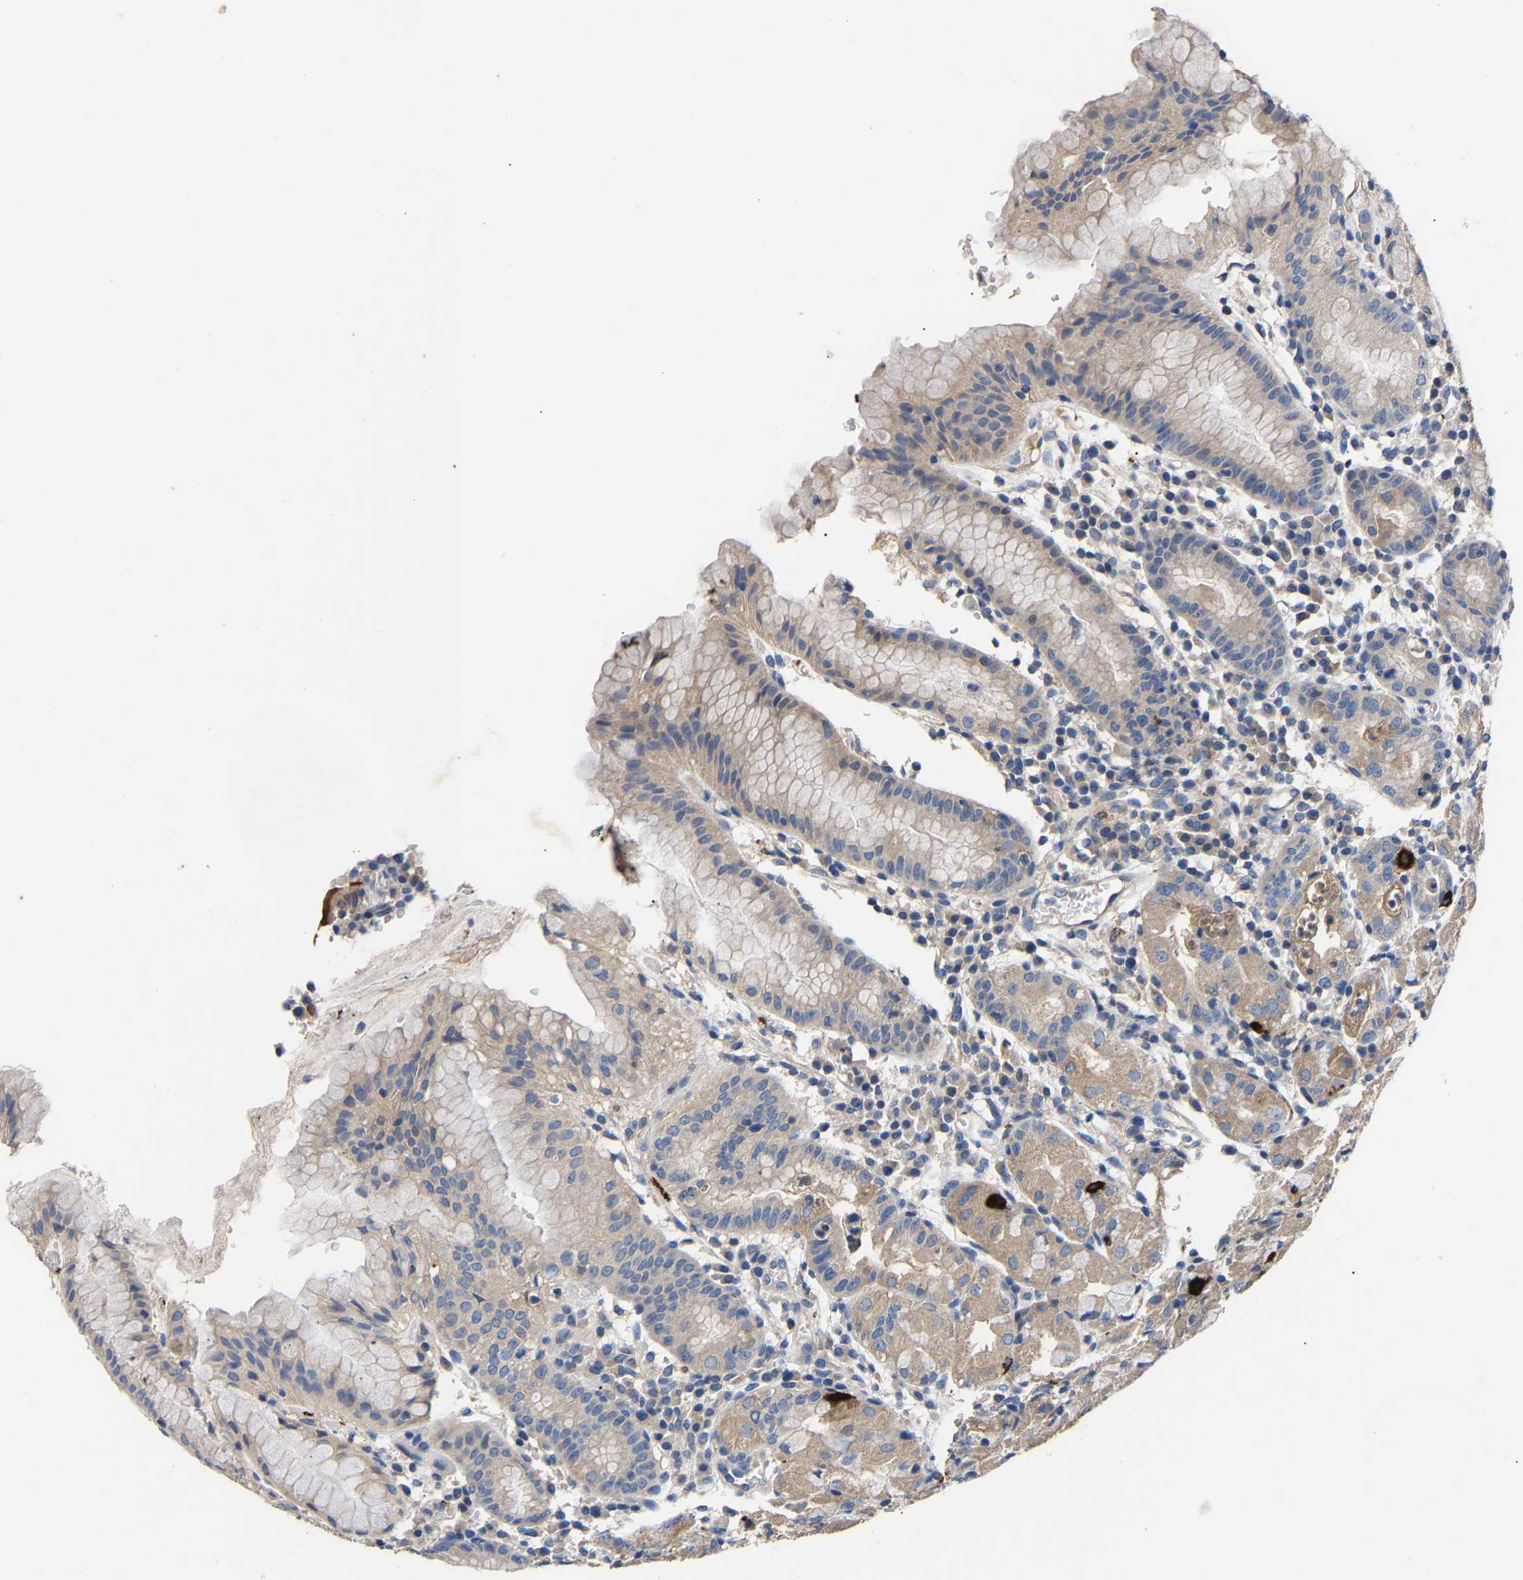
{"staining": {"intensity": "weak", "quantity": "25%-75%", "location": "cytoplasmic/membranous"}, "tissue": "stomach", "cell_type": "Glandular cells", "image_type": "normal", "snomed": [{"axis": "morphology", "description": "Normal tissue, NOS"}, {"axis": "topography", "description": "Stomach"}, {"axis": "topography", "description": "Stomach, lower"}], "caption": "Stomach stained with a protein marker exhibits weak staining in glandular cells.", "gene": "CCDC171", "patient": {"sex": "female", "age": 75}}